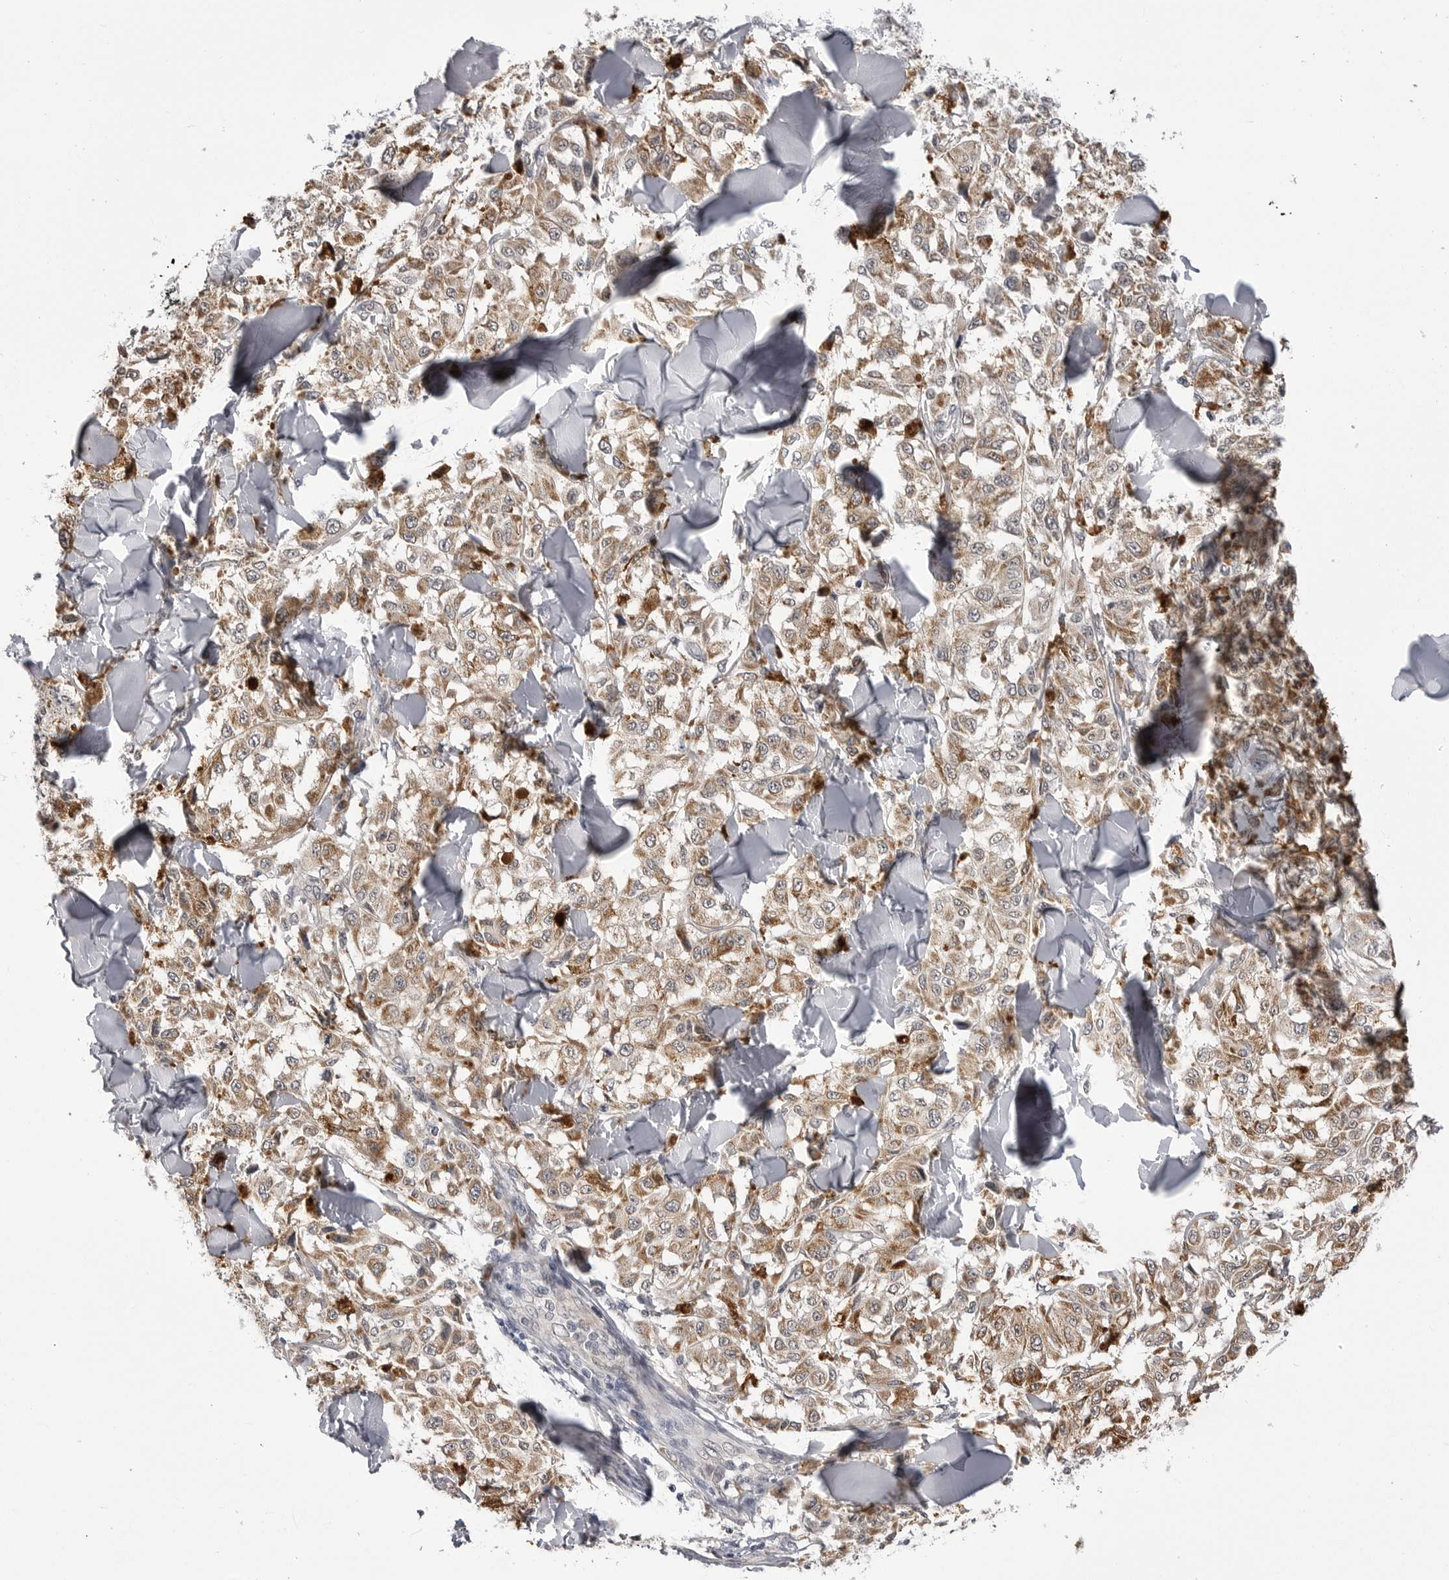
{"staining": {"intensity": "moderate", "quantity": ">75%", "location": "cytoplasmic/membranous"}, "tissue": "melanoma", "cell_type": "Tumor cells", "image_type": "cancer", "snomed": [{"axis": "morphology", "description": "Malignant melanoma, NOS"}, {"axis": "topography", "description": "Skin"}], "caption": "IHC staining of melanoma, which displays medium levels of moderate cytoplasmic/membranous expression in approximately >75% of tumor cells indicating moderate cytoplasmic/membranous protein staining. The staining was performed using DAB (brown) for protein detection and nuclei were counterstained in hematoxylin (blue).", "gene": "FH", "patient": {"sex": "female", "age": 64}}